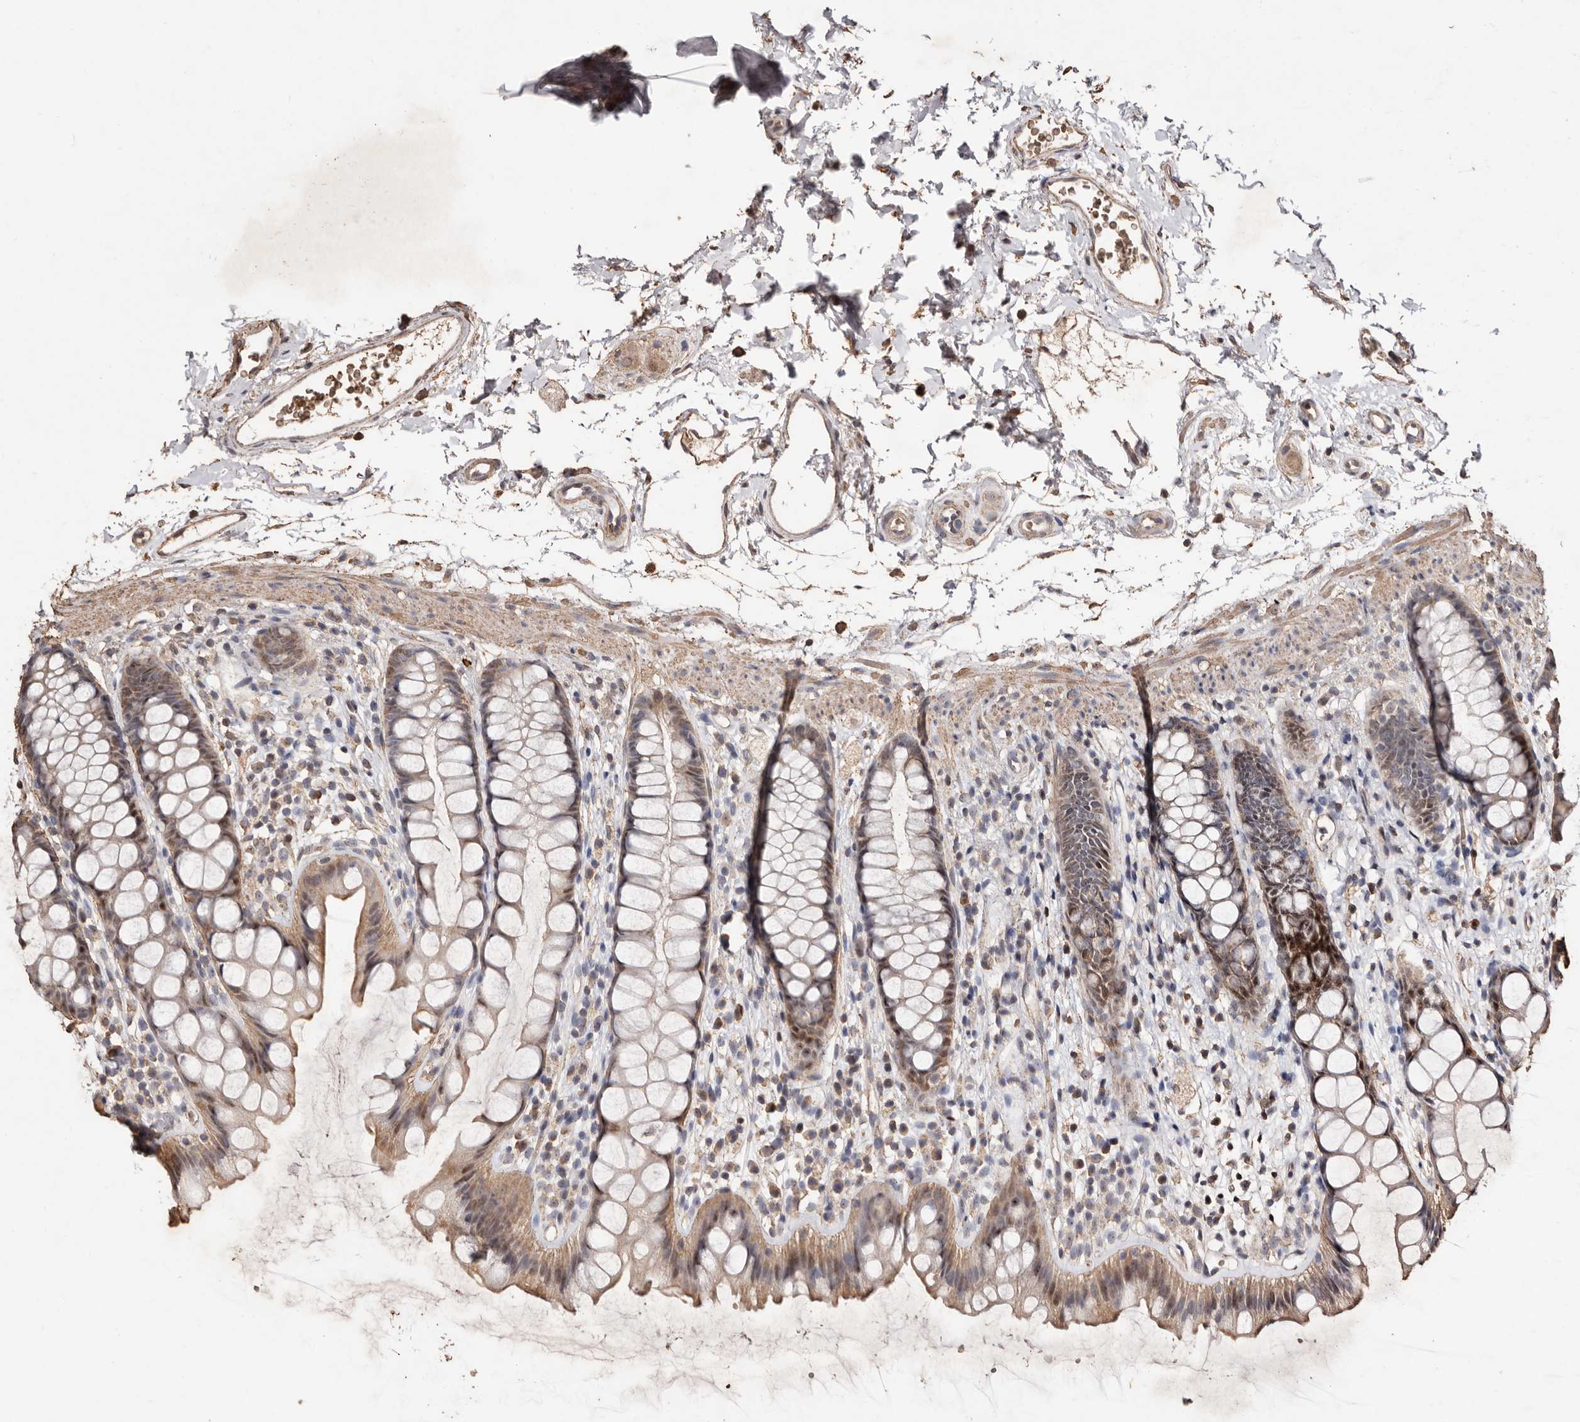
{"staining": {"intensity": "moderate", "quantity": ">75%", "location": "cytoplasmic/membranous,nuclear"}, "tissue": "rectum", "cell_type": "Glandular cells", "image_type": "normal", "snomed": [{"axis": "morphology", "description": "Normal tissue, NOS"}, {"axis": "topography", "description": "Rectum"}], "caption": "Rectum stained for a protein exhibits moderate cytoplasmic/membranous,nuclear positivity in glandular cells. Using DAB (3,3'-diaminobenzidine) (brown) and hematoxylin (blue) stains, captured at high magnification using brightfield microscopy.", "gene": "GRAMD2A", "patient": {"sex": "female", "age": 65}}